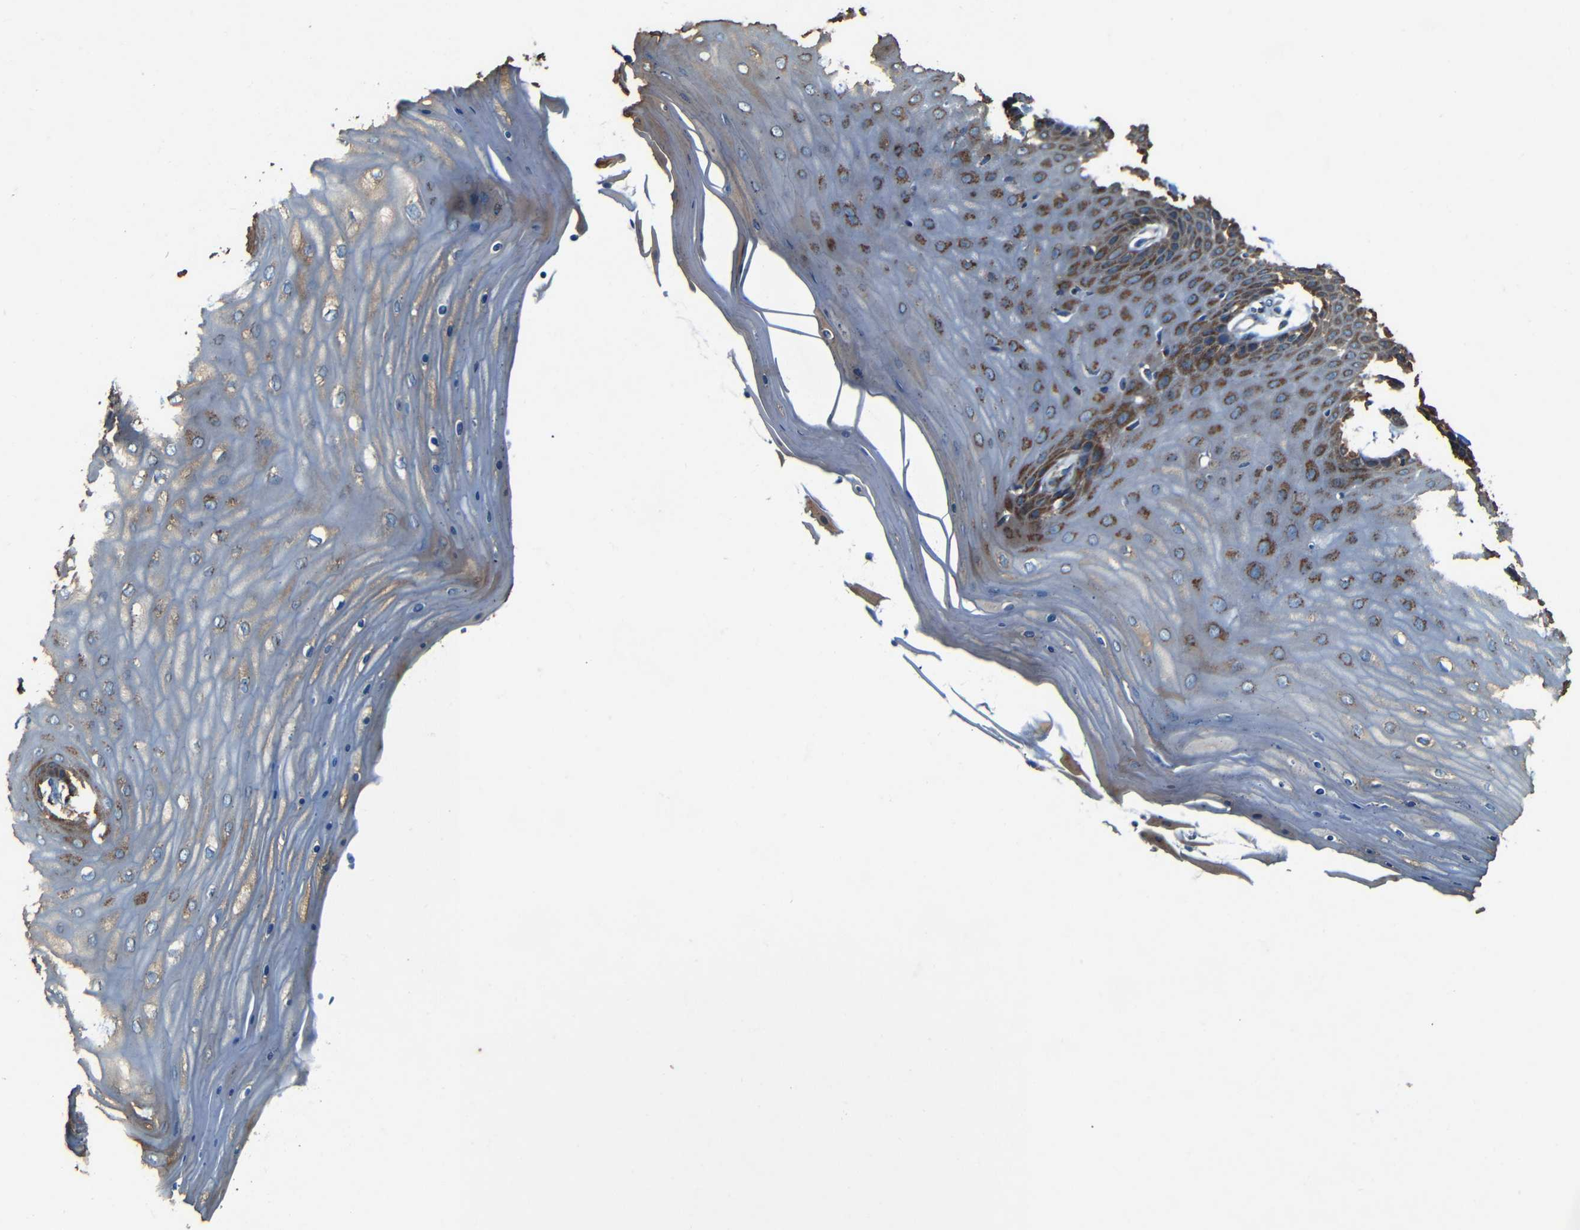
{"staining": {"intensity": "strong", "quantity": "25%-75%", "location": "cytoplasmic/membranous"}, "tissue": "cervix", "cell_type": "Squamous epithelial cells", "image_type": "normal", "snomed": [{"axis": "morphology", "description": "Normal tissue, NOS"}, {"axis": "topography", "description": "Cervix"}], "caption": "Squamous epithelial cells reveal high levels of strong cytoplasmic/membranous positivity in approximately 25%-75% of cells in unremarkable human cervix.", "gene": "WSCD2", "patient": {"sex": "female", "age": 55}}